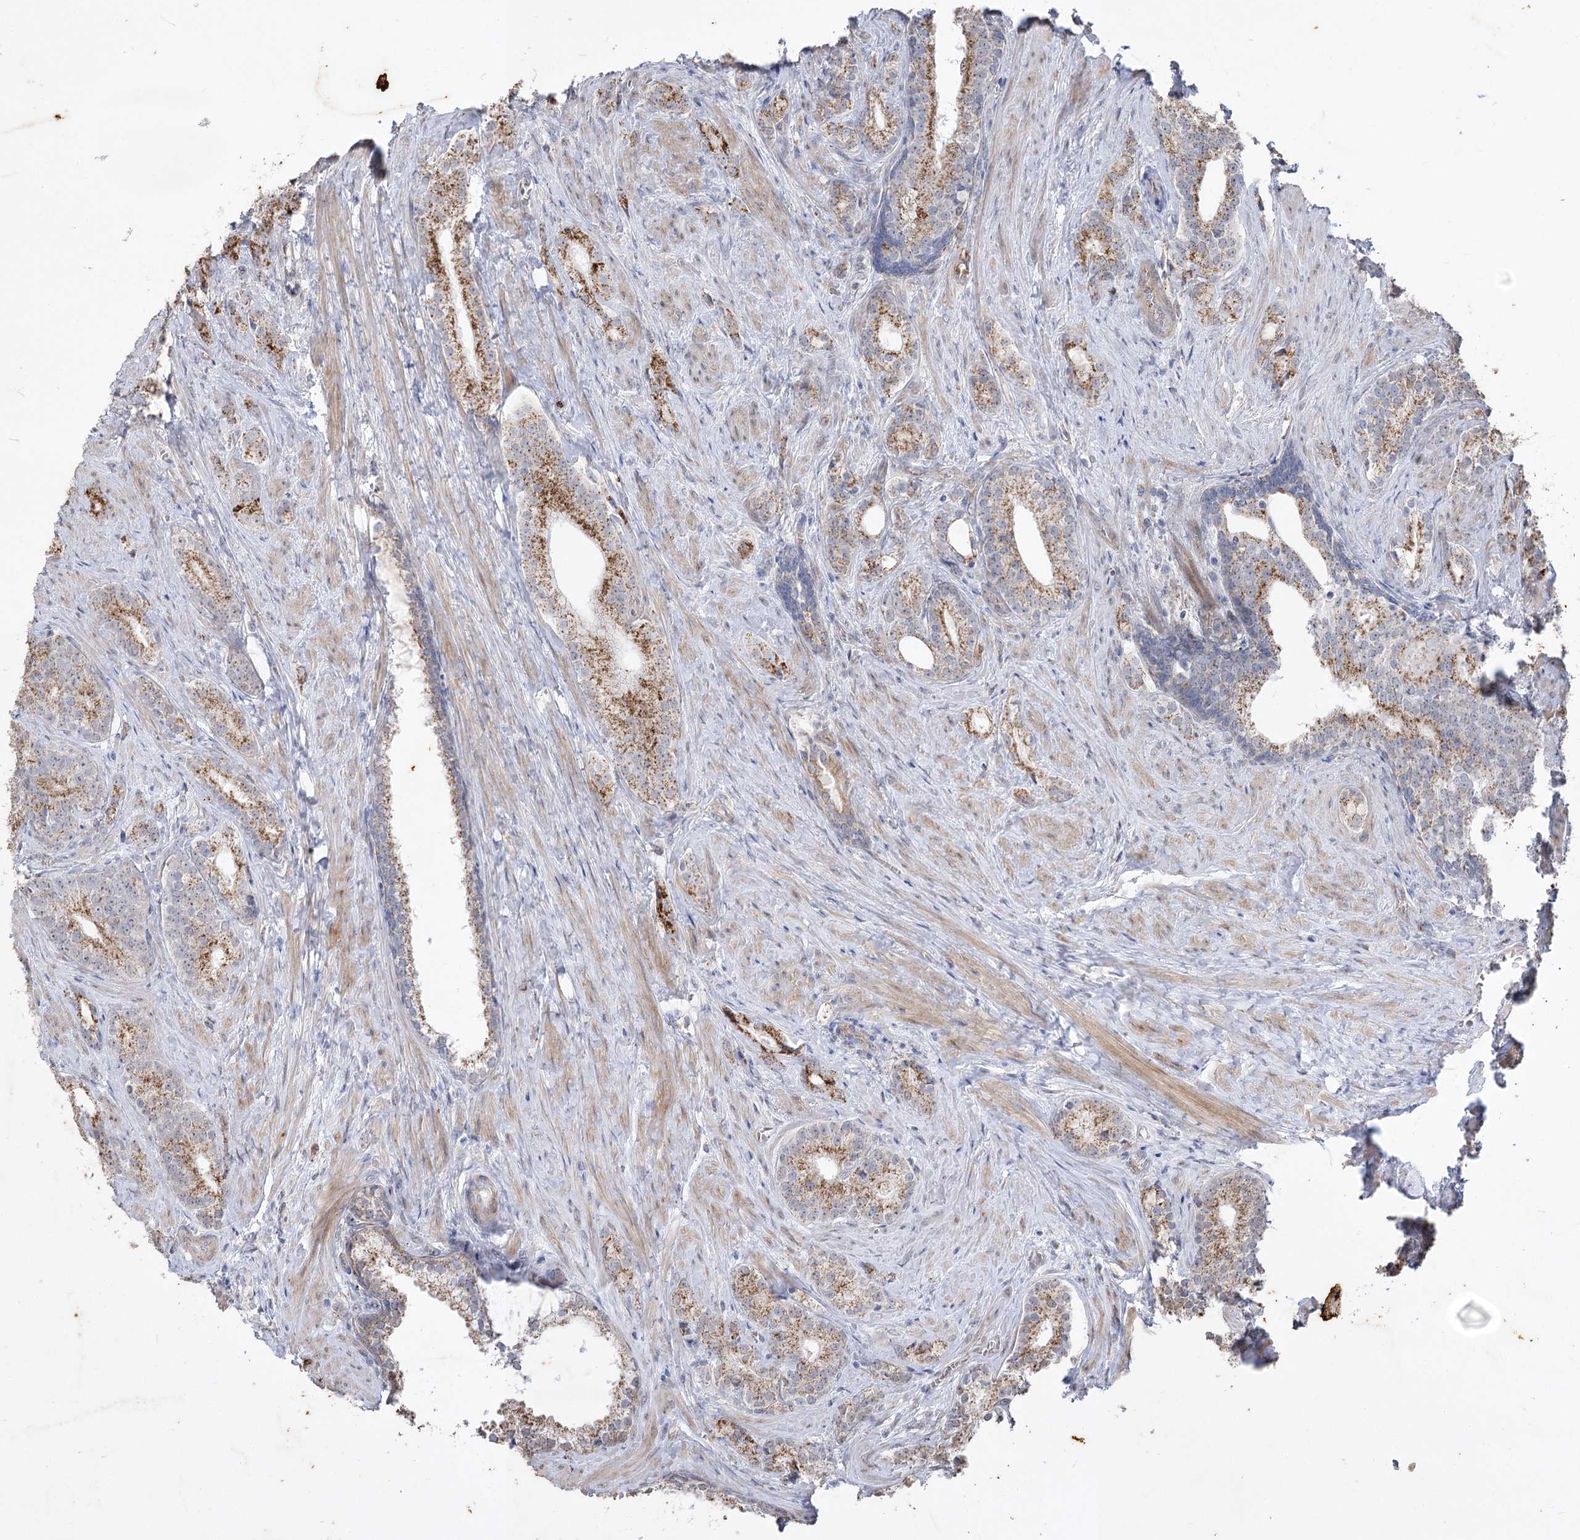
{"staining": {"intensity": "moderate", "quantity": ">75%", "location": "cytoplasmic/membranous"}, "tissue": "prostate cancer", "cell_type": "Tumor cells", "image_type": "cancer", "snomed": [{"axis": "morphology", "description": "Adenocarcinoma, Low grade"}, {"axis": "topography", "description": "Prostate"}], "caption": "Moderate cytoplasmic/membranous positivity for a protein is present in approximately >75% of tumor cells of low-grade adenocarcinoma (prostate) using IHC.", "gene": "ZSCAN23", "patient": {"sex": "male", "age": 71}}